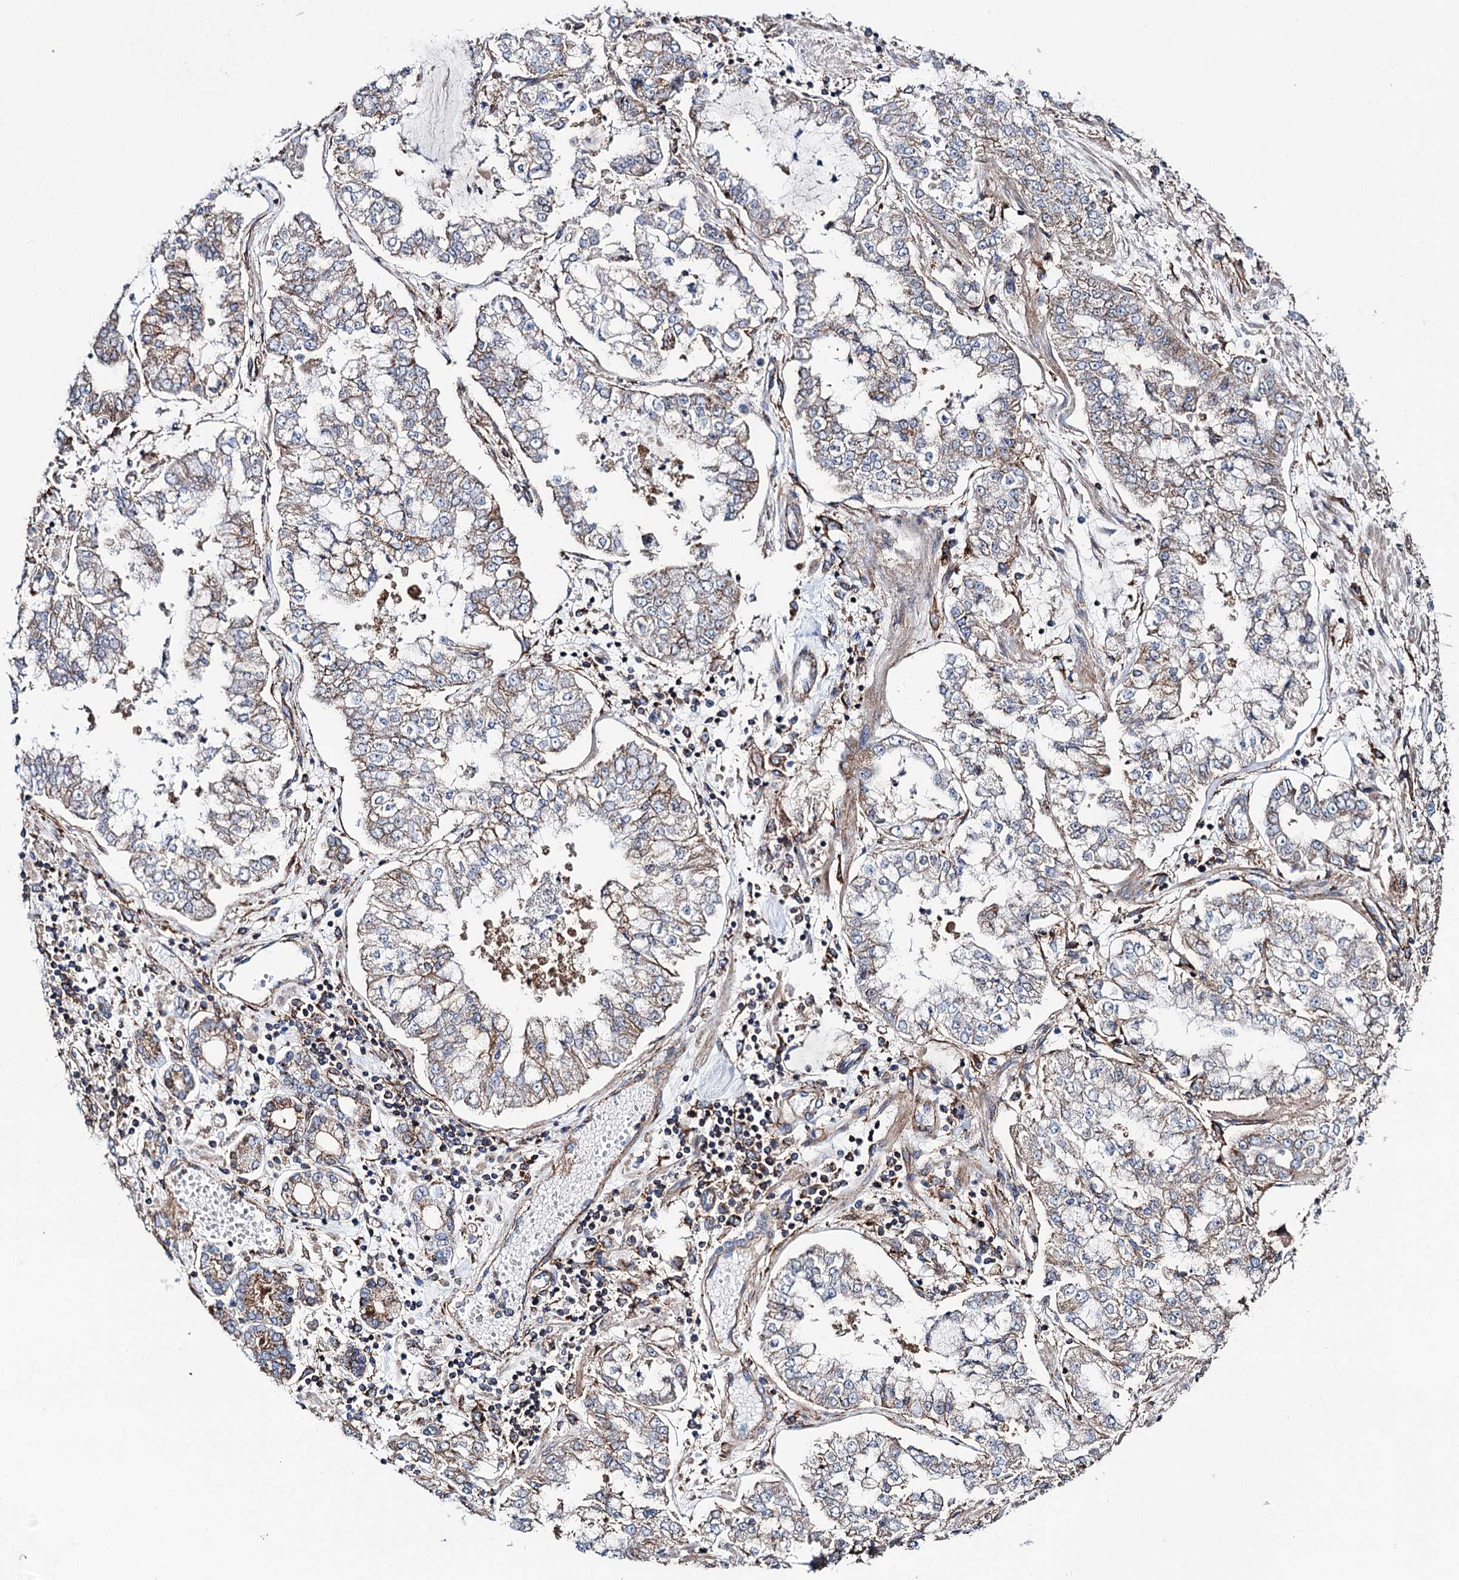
{"staining": {"intensity": "weak", "quantity": "25%-75%", "location": "cytoplasmic/membranous"}, "tissue": "stomach cancer", "cell_type": "Tumor cells", "image_type": "cancer", "snomed": [{"axis": "morphology", "description": "Adenocarcinoma, NOS"}, {"axis": "topography", "description": "Stomach"}], "caption": "IHC (DAB (3,3'-diaminobenzidine)) staining of human stomach cancer (adenocarcinoma) demonstrates weak cytoplasmic/membranous protein staining in approximately 25%-75% of tumor cells. The staining was performed using DAB to visualize the protein expression in brown, while the nuclei were stained in blue with hematoxylin (Magnification: 20x).", "gene": "DEF6", "patient": {"sex": "male", "age": 76}}